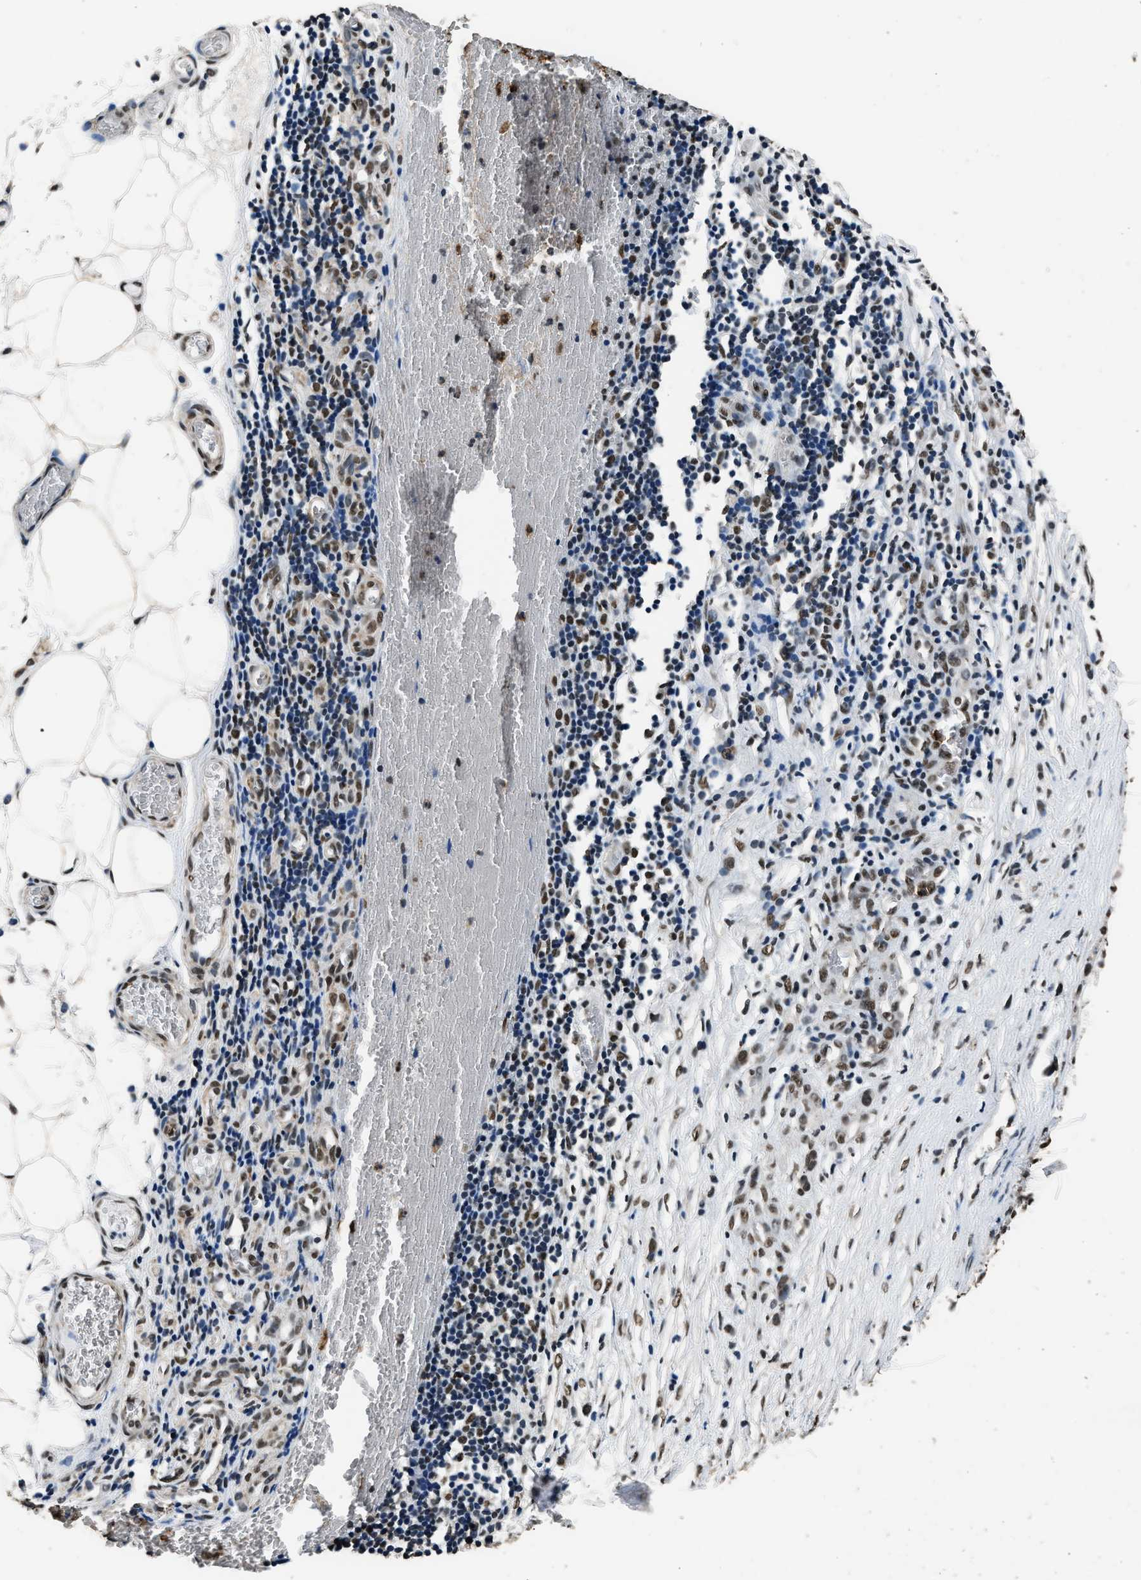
{"staining": {"intensity": "moderate", "quantity": ">75%", "location": "nuclear"}, "tissue": "melanoma", "cell_type": "Tumor cells", "image_type": "cancer", "snomed": [{"axis": "morphology", "description": "Malignant melanoma, NOS"}, {"axis": "topography", "description": "Skin"}], "caption": "High-magnification brightfield microscopy of melanoma stained with DAB (3,3'-diaminobenzidine) (brown) and counterstained with hematoxylin (blue). tumor cells exhibit moderate nuclear positivity is seen in about>75% of cells.", "gene": "SAFB", "patient": {"sex": "female", "age": 55}}